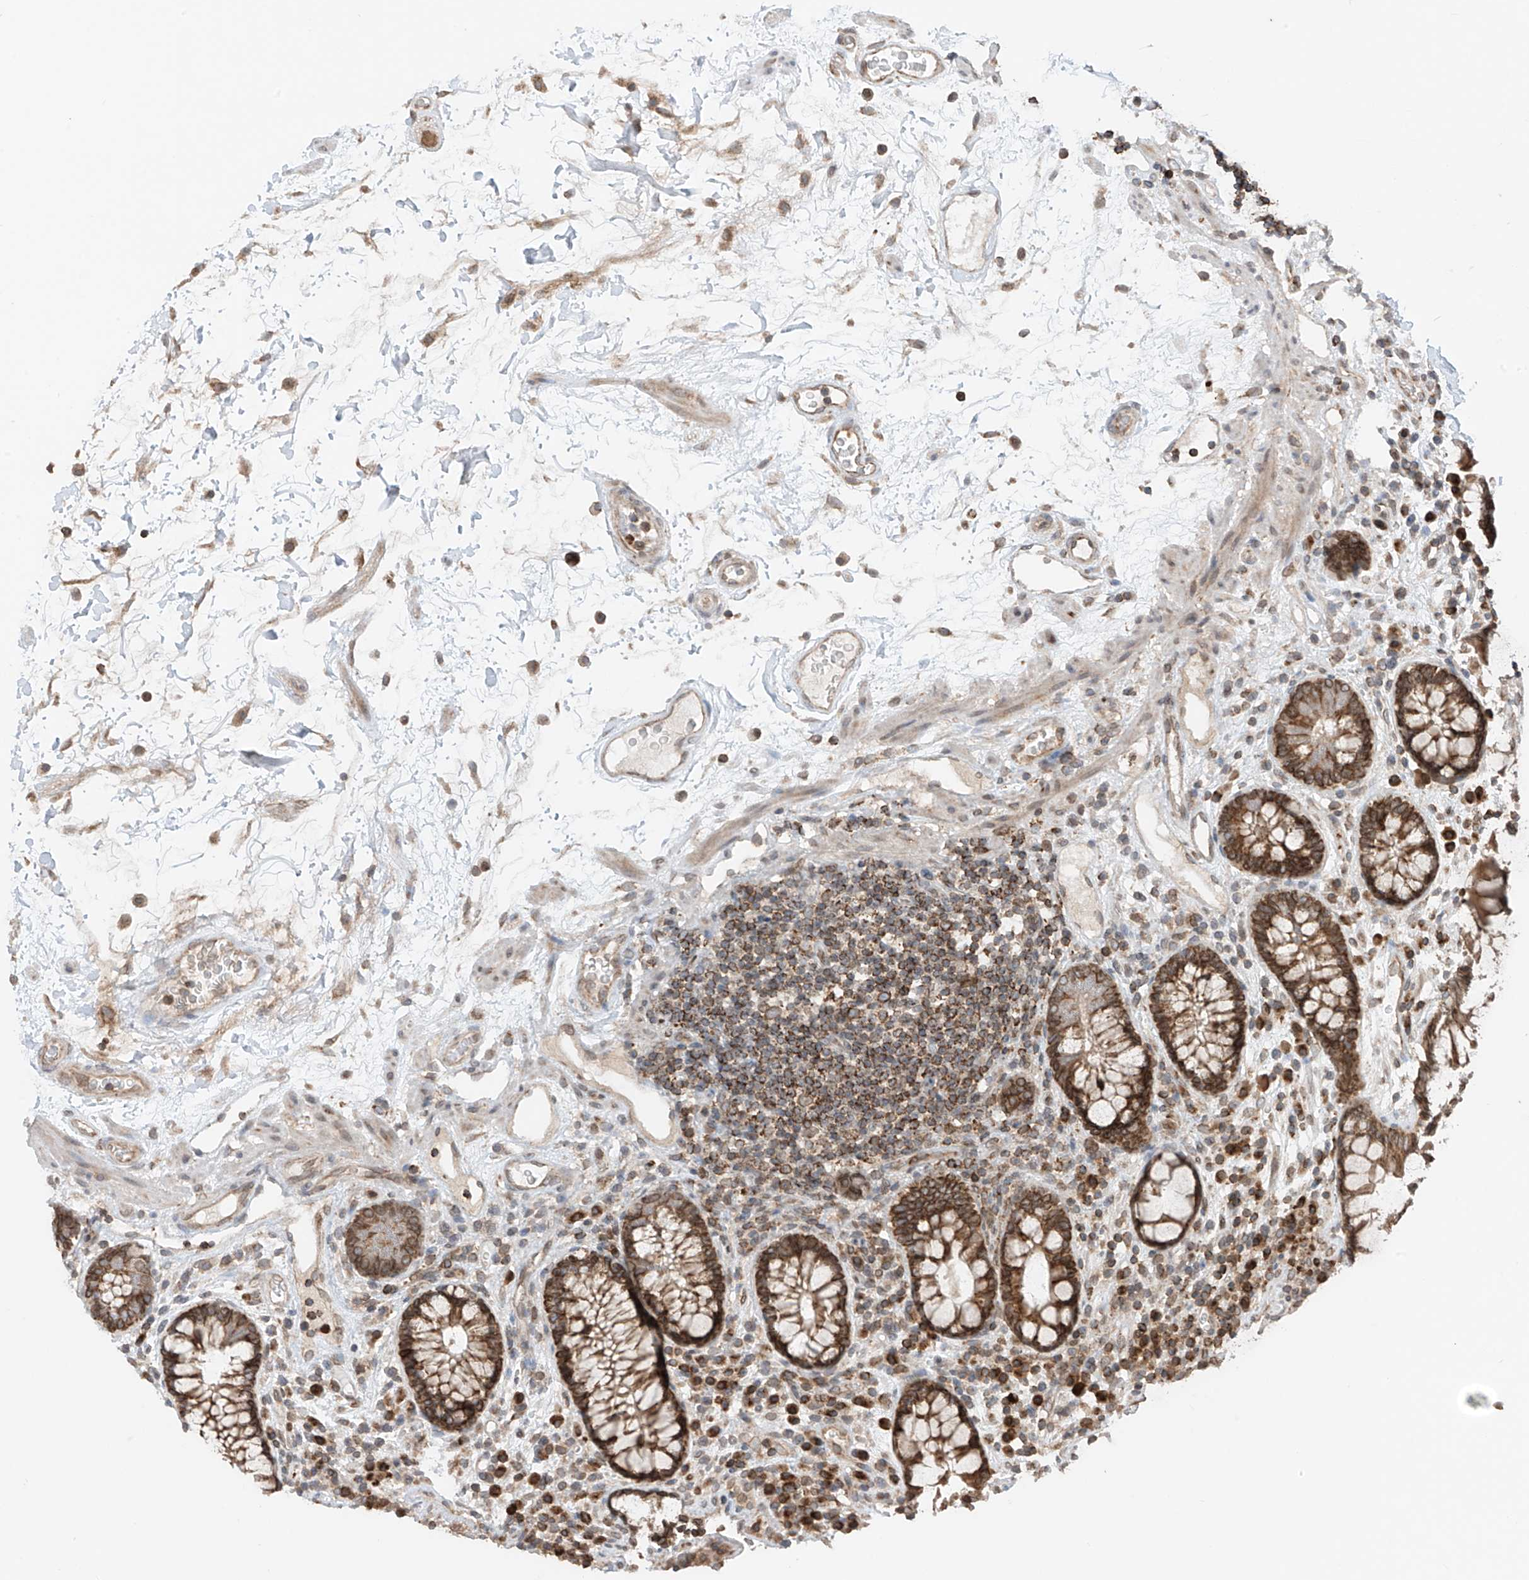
{"staining": {"intensity": "weak", "quantity": ">75%", "location": "cytoplasmic/membranous"}, "tissue": "colon", "cell_type": "Endothelial cells", "image_type": "normal", "snomed": [{"axis": "morphology", "description": "Normal tissue, NOS"}, {"axis": "topography", "description": "Colon"}], "caption": "Weak cytoplasmic/membranous positivity for a protein is present in approximately >75% of endothelial cells of benign colon using IHC.", "gene": "AHCTF1", "patient": {"sex": "female", "age": 79}}